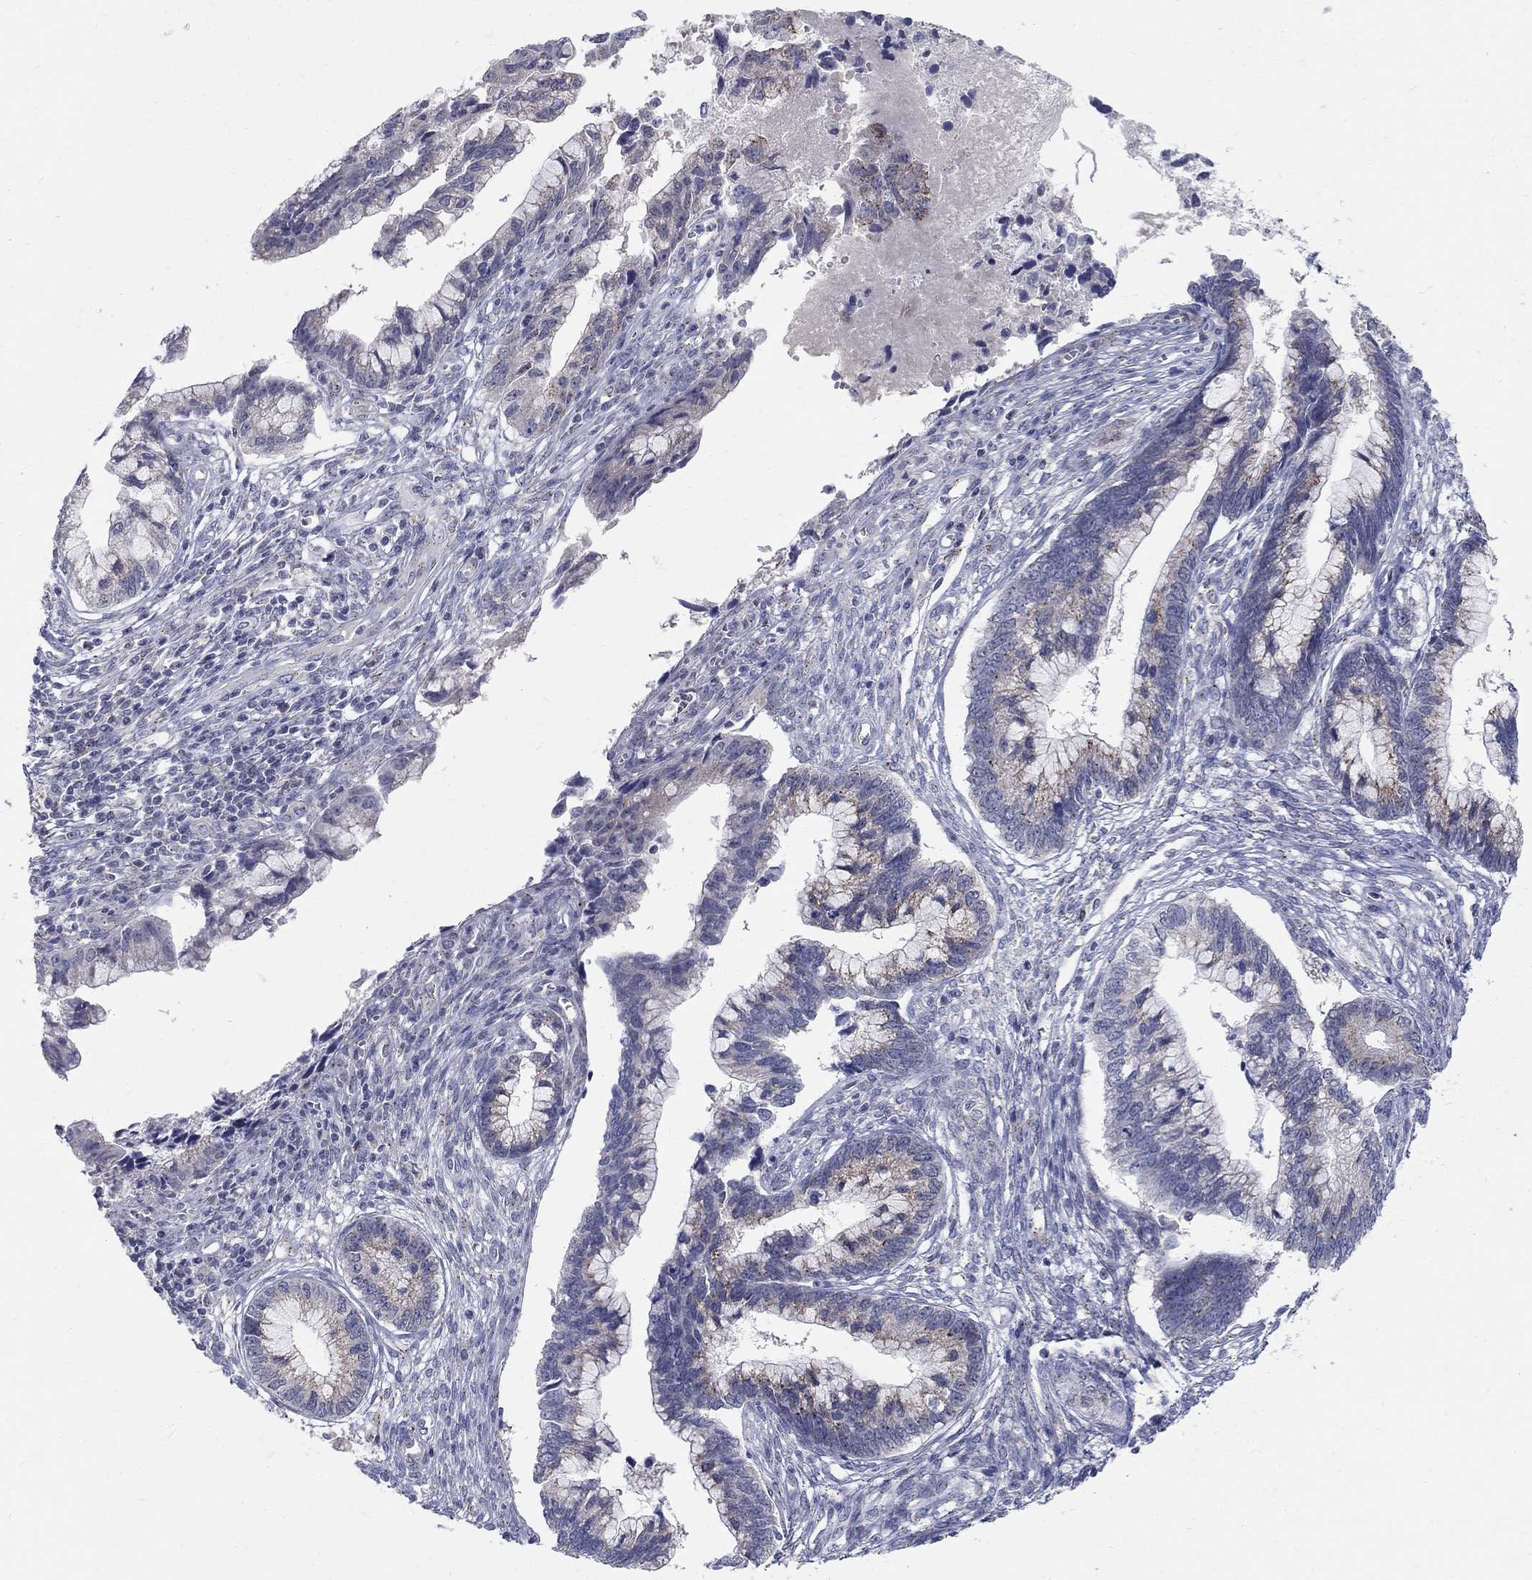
{"staining": {"intensity": "weak", "quantity": "<25%", "location": "cytoplasmic/membranous"}, "tissue": "cervical cancer", "cell_type": "Tumor cells", "image_type": "cancer", "snomed": [{"axis": "morphology", "description": "Adenocarcinoma, NOS"}, {"axis": "topography", "description": "Cervix"}], "caption": "Cervical adenocarcinoma was stained to show a protein in brown. There is no significant expression in tumor cells.", "gene": "PANK3", "patient": {"sex": "female", "age": 44}}